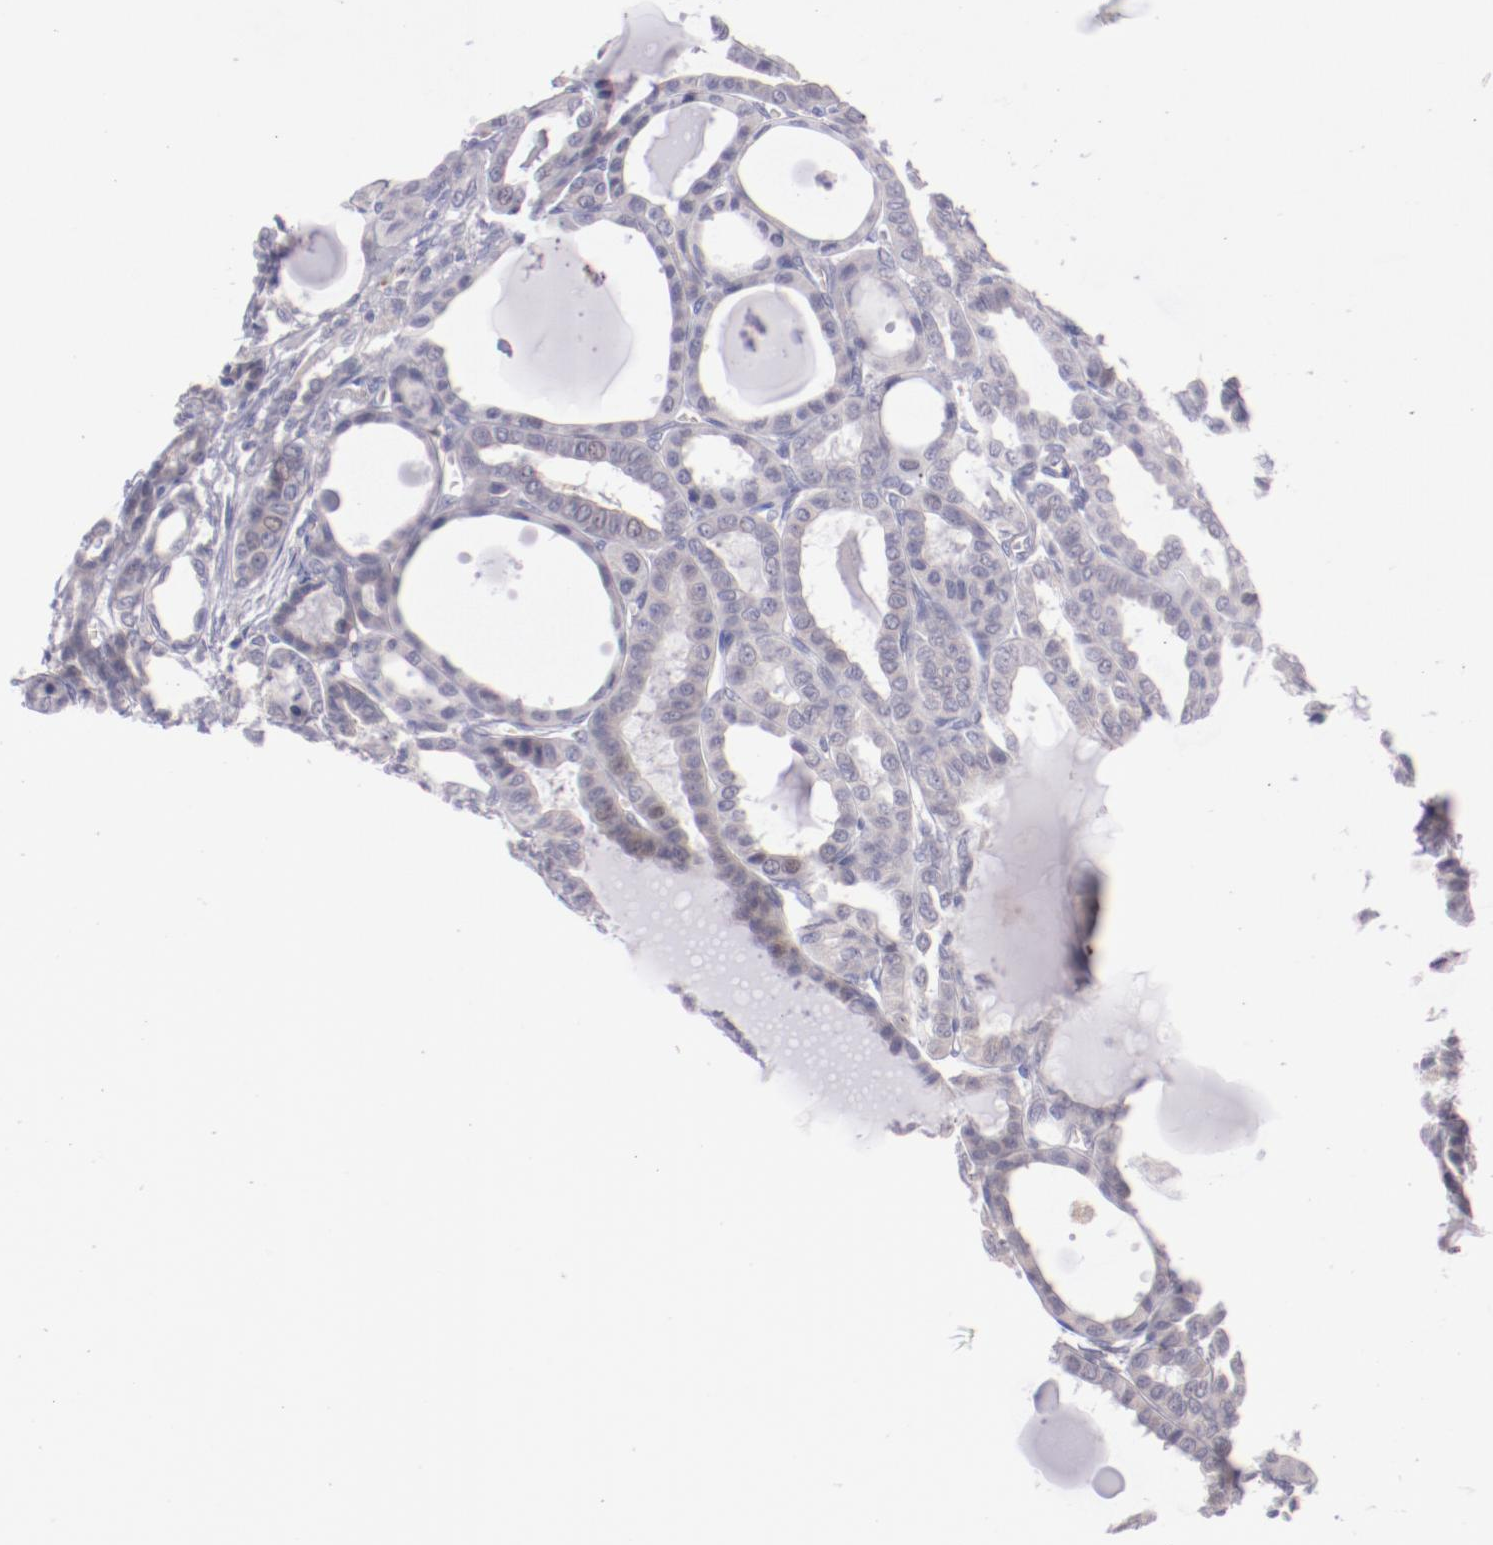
{"staining": {"intensity": "negative", "quantity": "none", "location": "none"}, "tissue": "thyroid cancer", "cell_type": "Tumor cells", "image_type": "cancer", "snomed": [{"axis": "morphology", "description": "Carcinoma, NOS"}, {"axis": "topography", "description": "Thyroid gland"}], "caption": "Tumor cells show no significant positivity in thyroid cancer (carcinoma).", "gene": "TRAF3", "patient": {"sex": "female", "age": 91}}